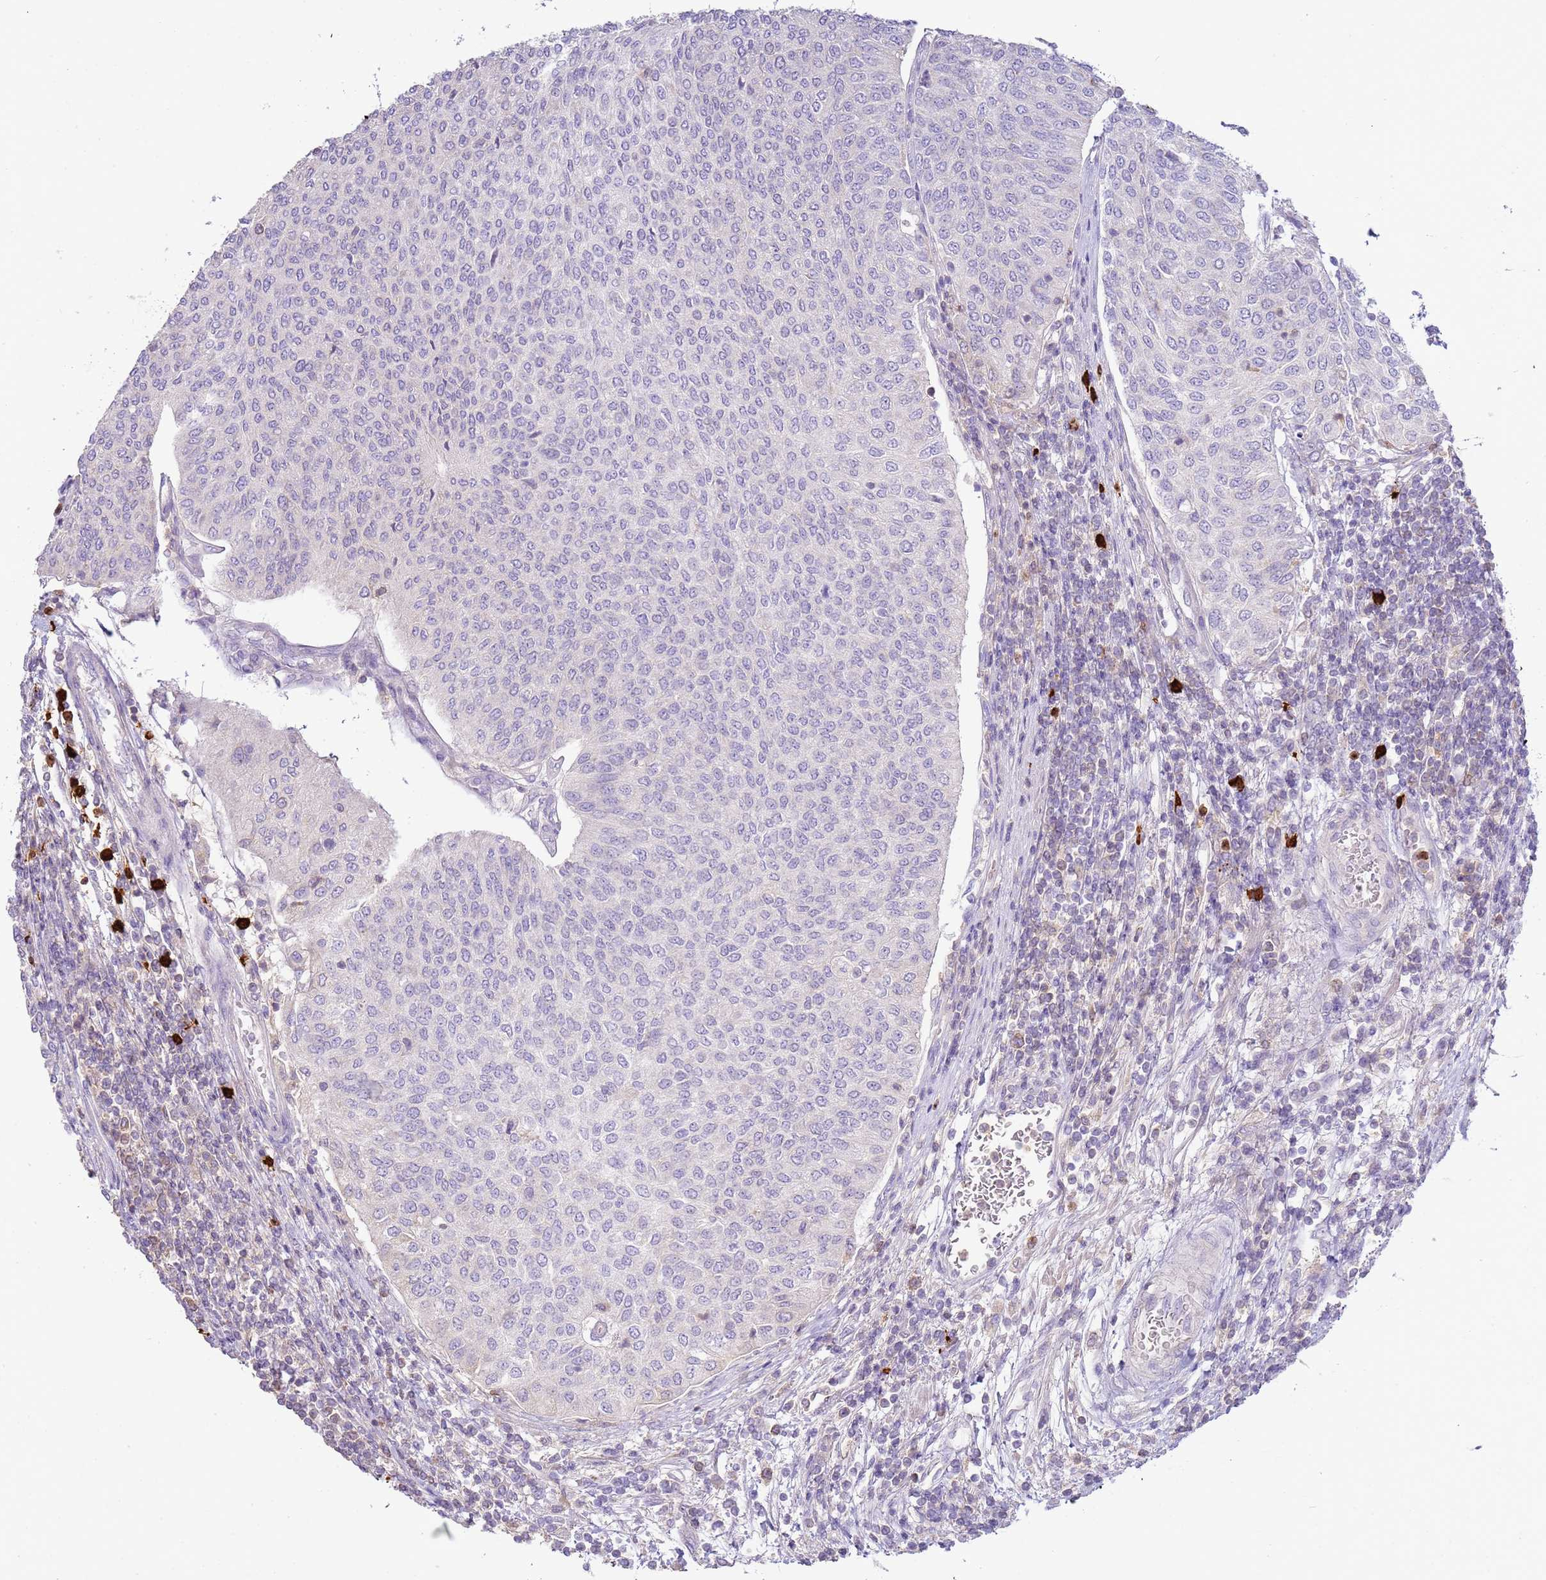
{"staining": {"intensity": "negative", "quantity": "none", "location": "none"}, "tissue": "urothelial cancer", "cell_type": "Tumor cells", "image_type": "cancer", "snomed": [{"axis": "morphology", "description": "Urothelial carcinoma, High grade"}, {"axis": "topography", "description": "Urinary bladder"}], "caption": "Image shows no significant protein positivity in tumor cells of high-grade urothelial carcinoma.", "gene": "IL2RG", "patient": {"sex": "female", "age": 79}}